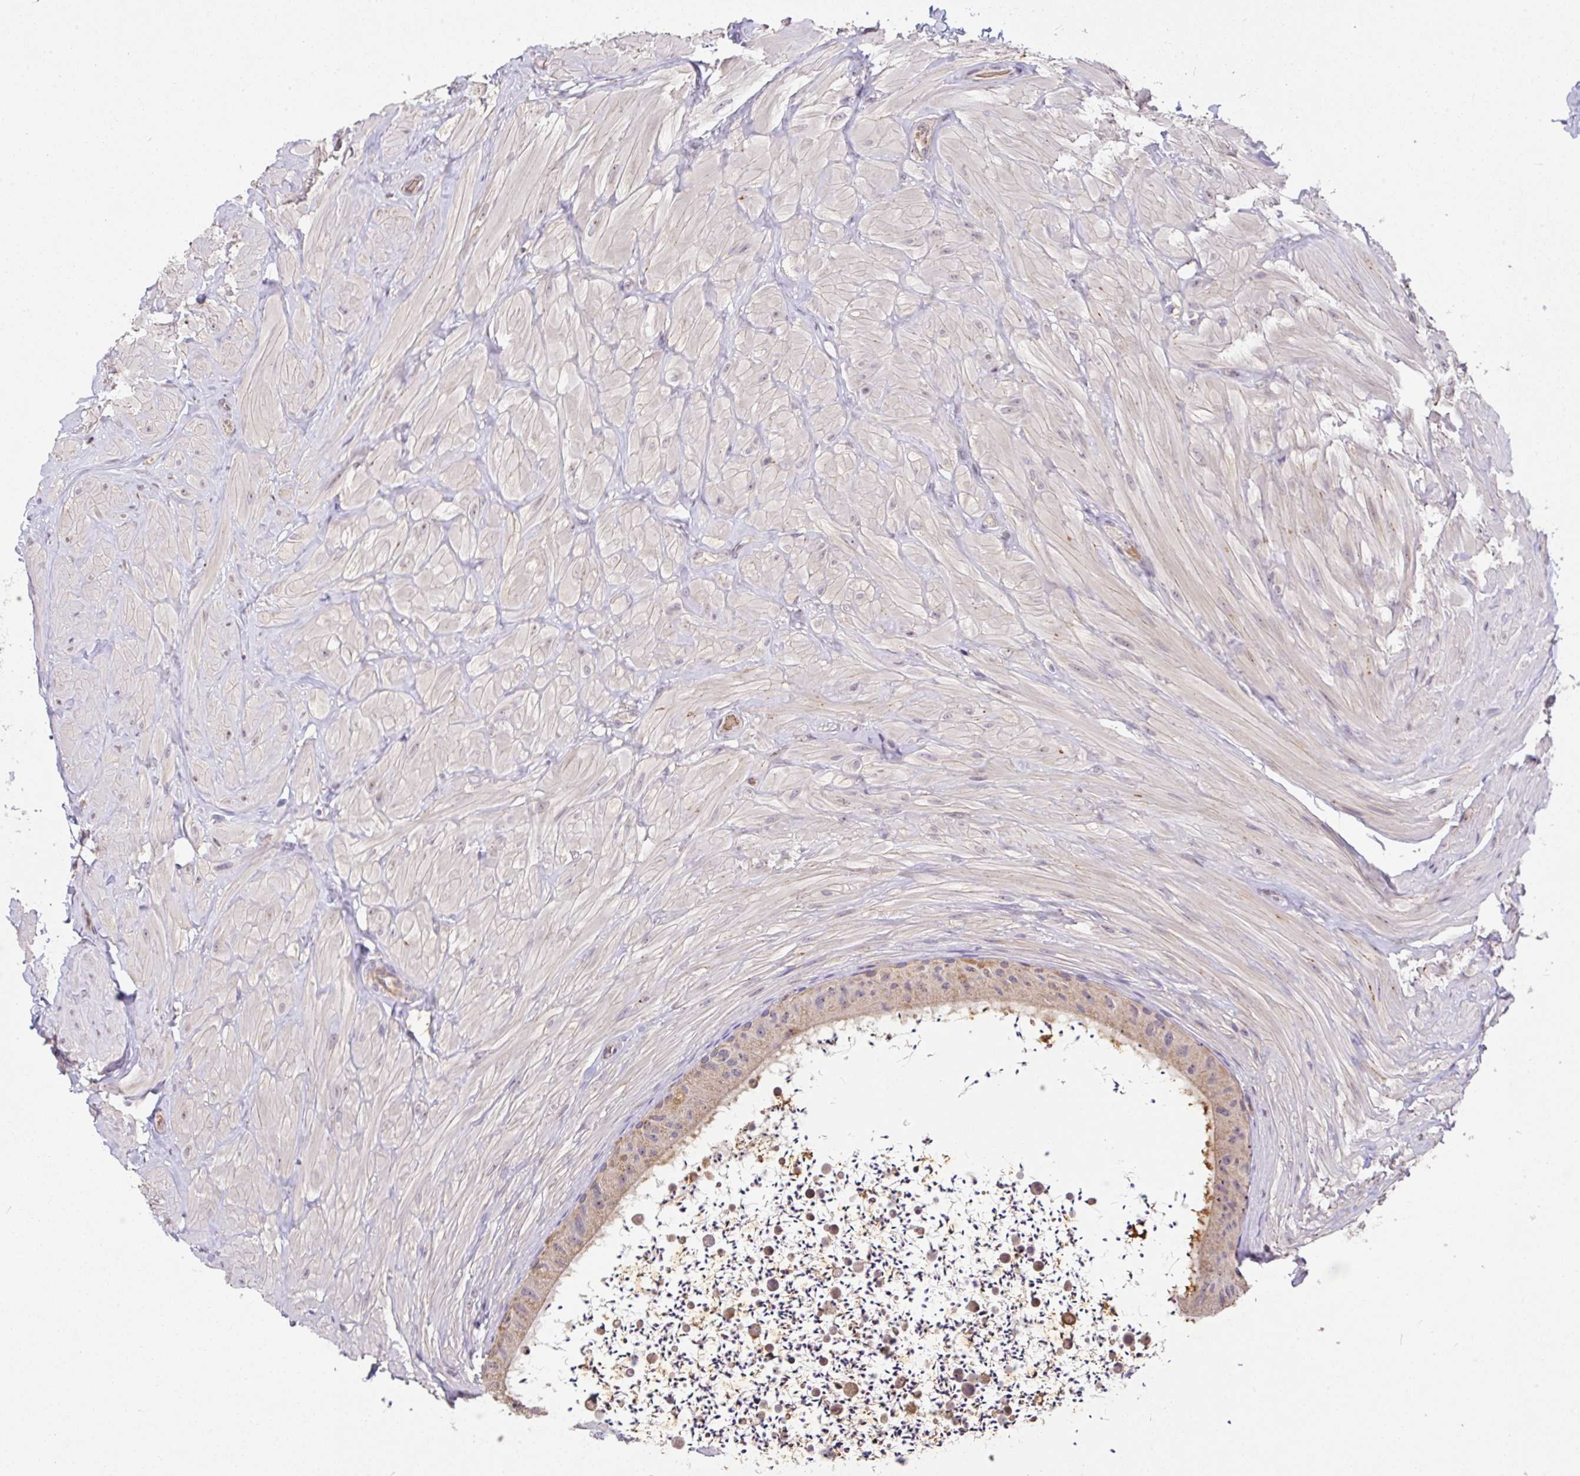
{"staining": {"intensity": "weak", "quantity": "<25%", "location": "cytoplasmic/membranous,nuclear"}, "tissue": "epididymis", "cell_type": "Glandular cells", "image_type": "normal", "snomed": [{"axis": "morphology", "description": "Normal tissue, NOS"}, {"axis": "topography", "description": "Epididymis"}, {"axis": "topography", "description": "Peripheral nerve tissue"}], "caption": "Epididymis stained for a protein using immunohistochemistry demonstrates no positivity glandular cells.", "gene": "C1QTNF9B", "patient": {"sex": "male", "age": 32}}